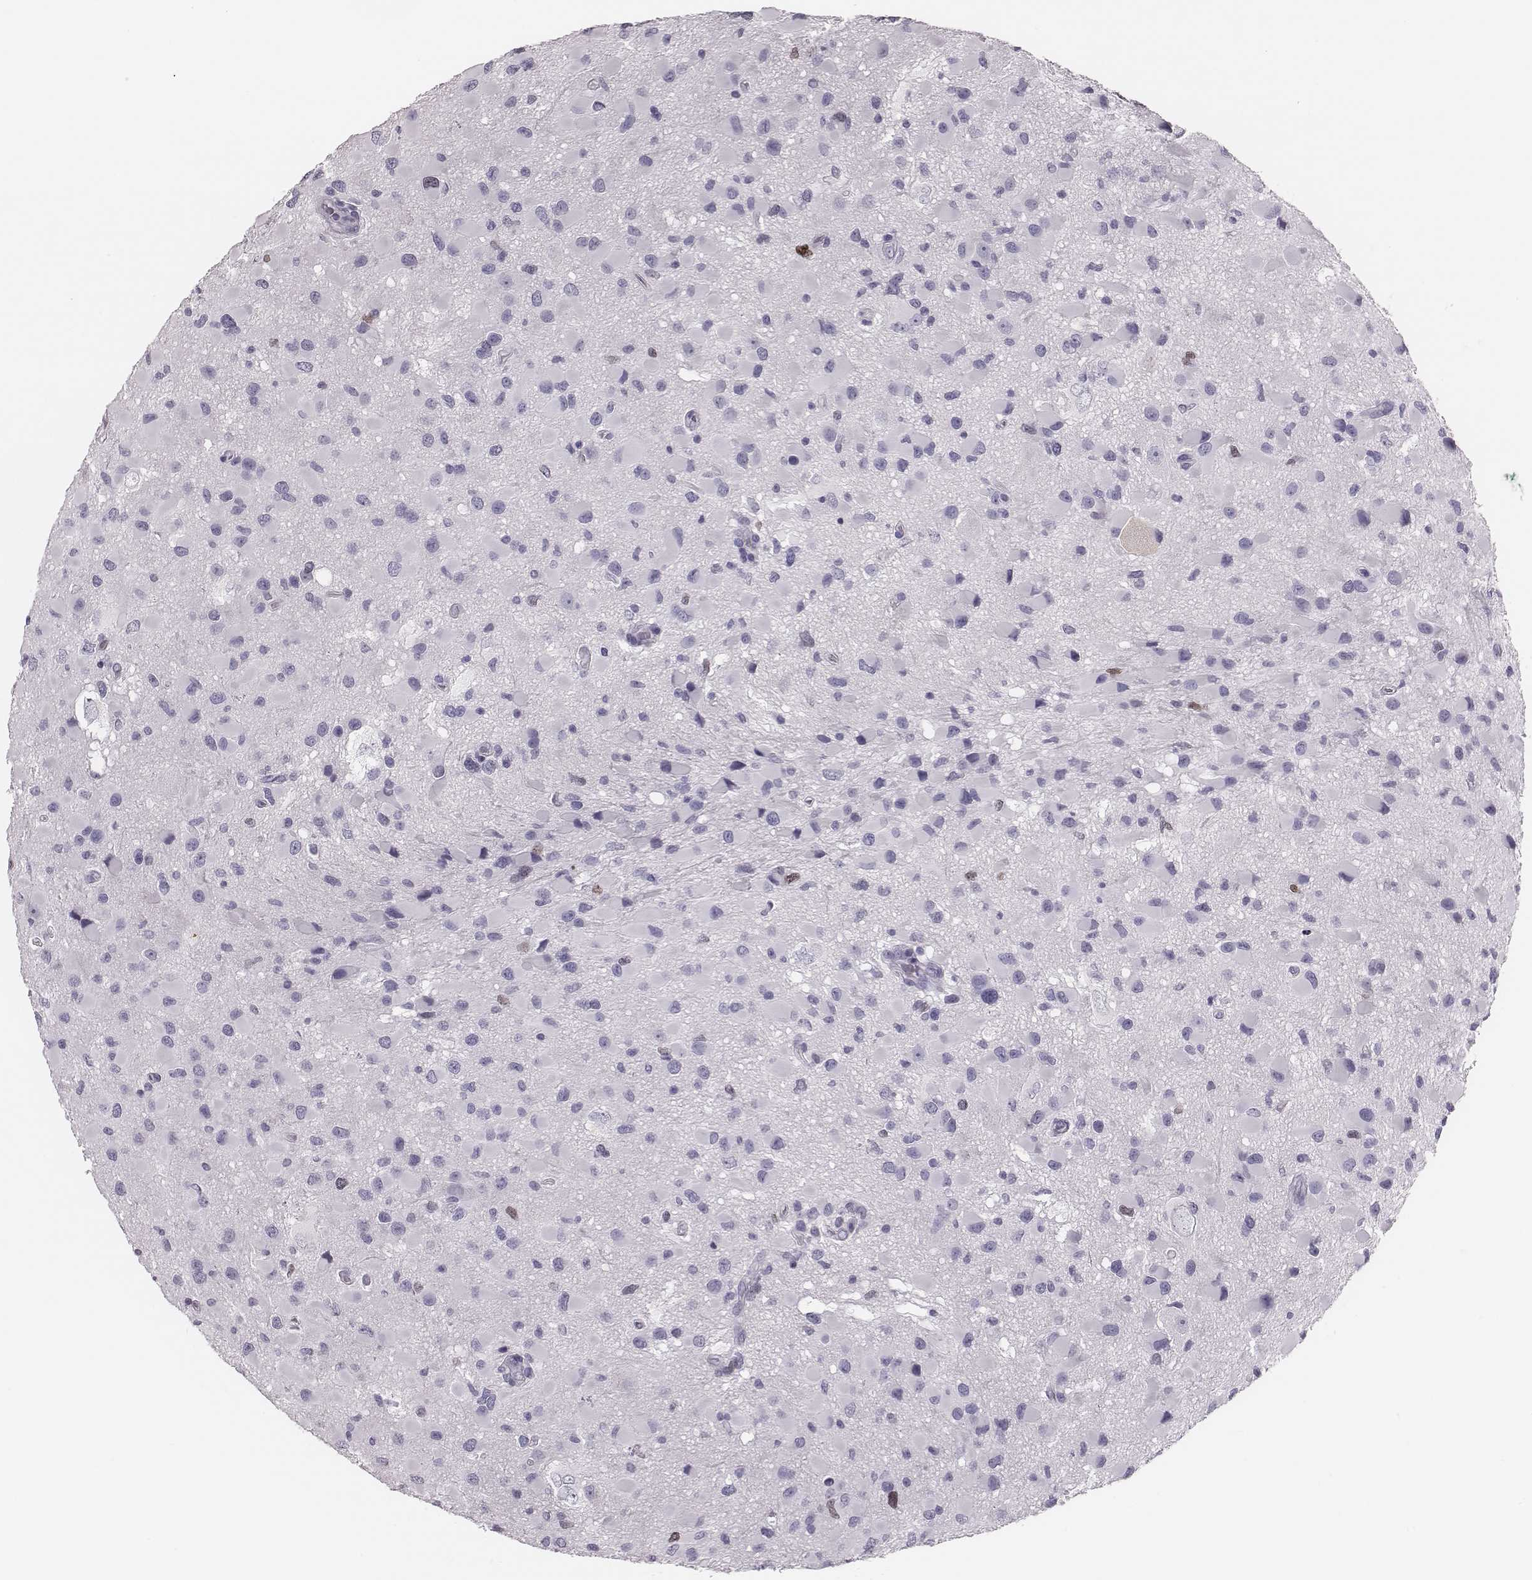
{"staining": {"intensity": "negative", "quantity": "none", "location": "none"}, "tissue": "glioma", "cell_type": "Tumor cells", "image_type": "cancer", "snomed": [{"axis": "morphology", "description": "Glioma, malignant, Low grade"}, {"axis": "topography", "description": "Brain"}], "caption": "Glioma was stained to show a protein in brown. There is no significant staining in tumor cells. The staining is performed using DAB (3,3'-diaminobenzidine) brown chromogen with nuclei counter-stained in using hematoxylin.", "gene": "H1-6", "patient": {"sex": "female", "age": 32}}